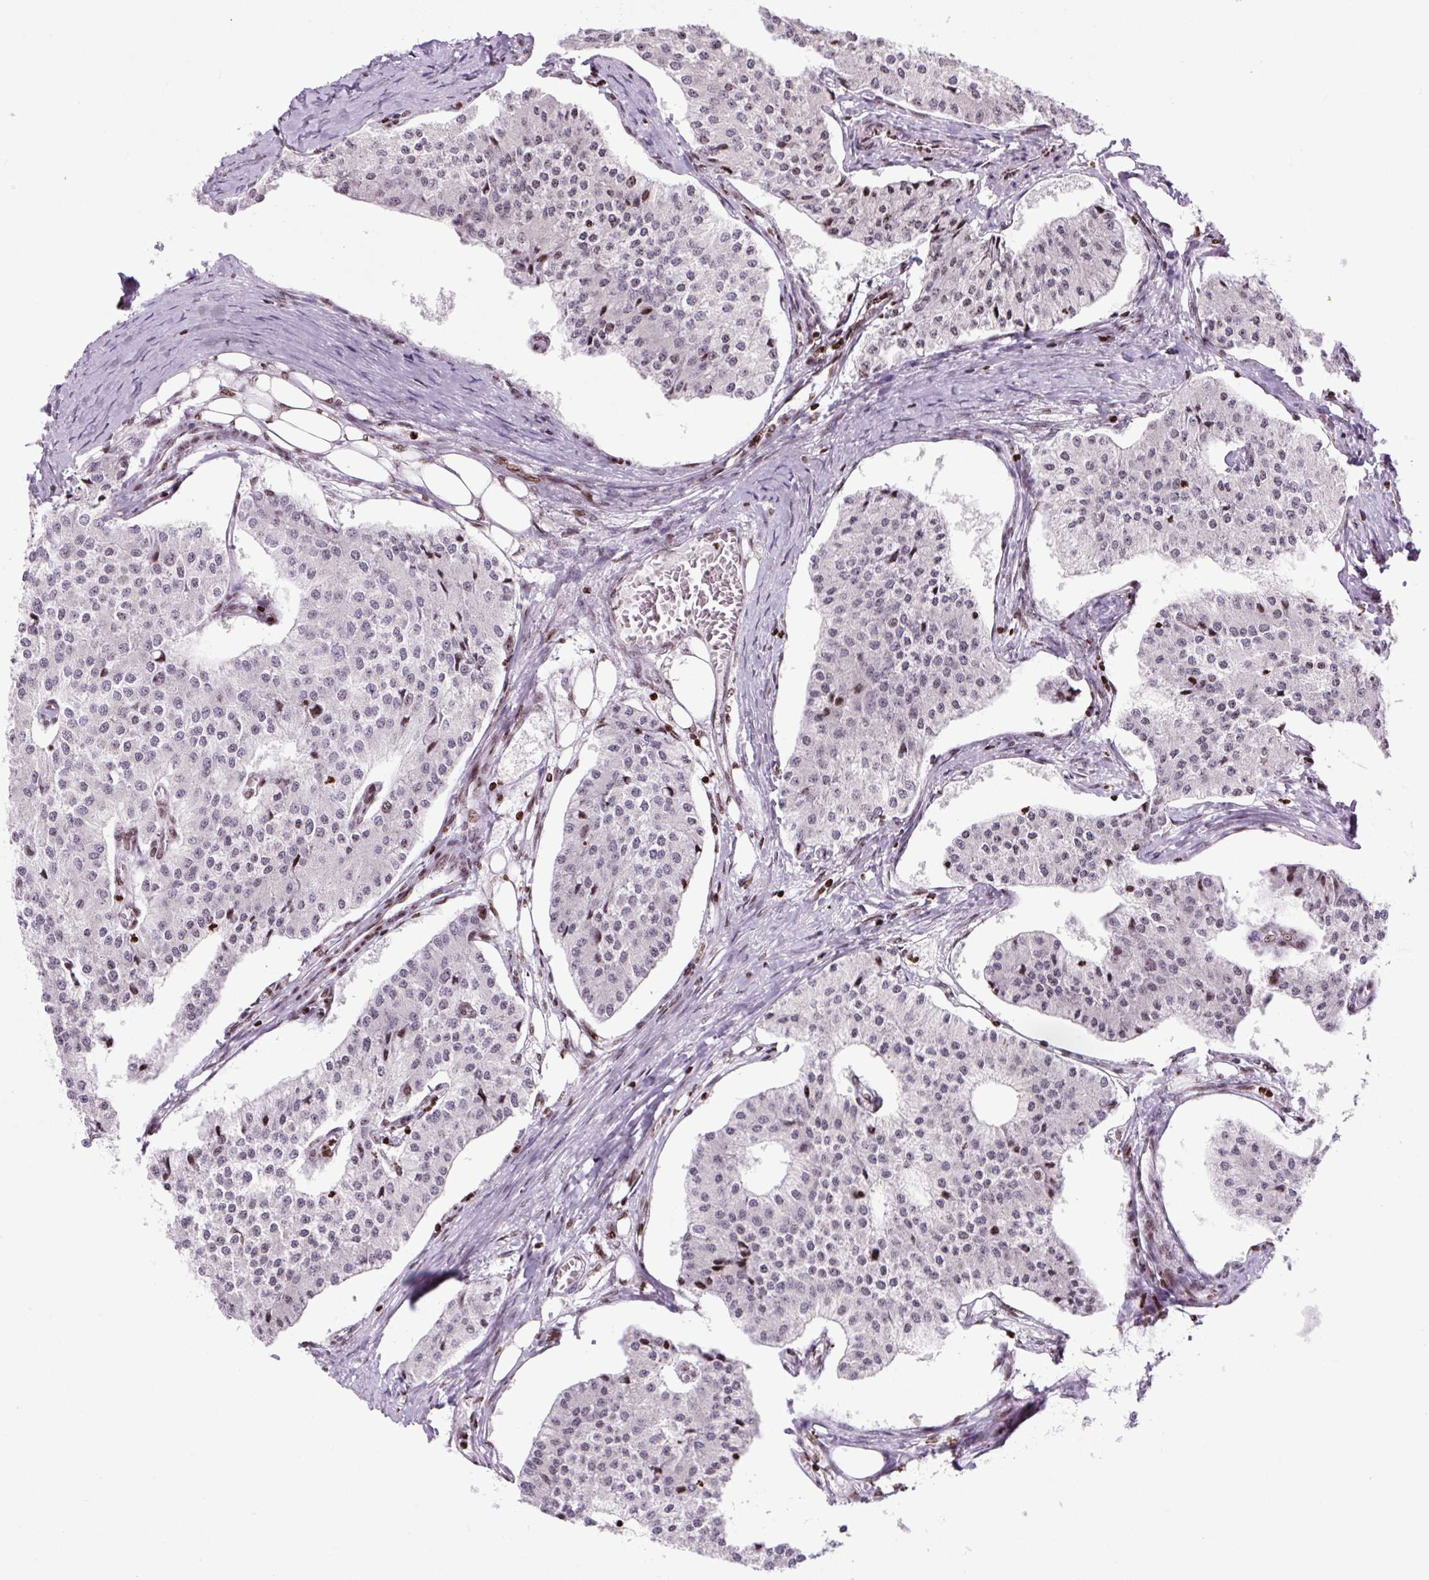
{"staining": {"intensity": "negative", "quantity": "none", "location": "none"}, "tissue": "carcinoid", "cell_type": "Tumor cells", "image_type": "cancer", "snomed": [{"axis": "morphology", "description": "Carcinoid, malignant, NOS"}, {"axis": "topography", "description": "Colon"}], "caption": "Carcinoid stained for a protein using immunohistochemistry shows no positivity tumor cells.", "gene": "H1-3", "patient": {"sex": "female", "age": 52}}